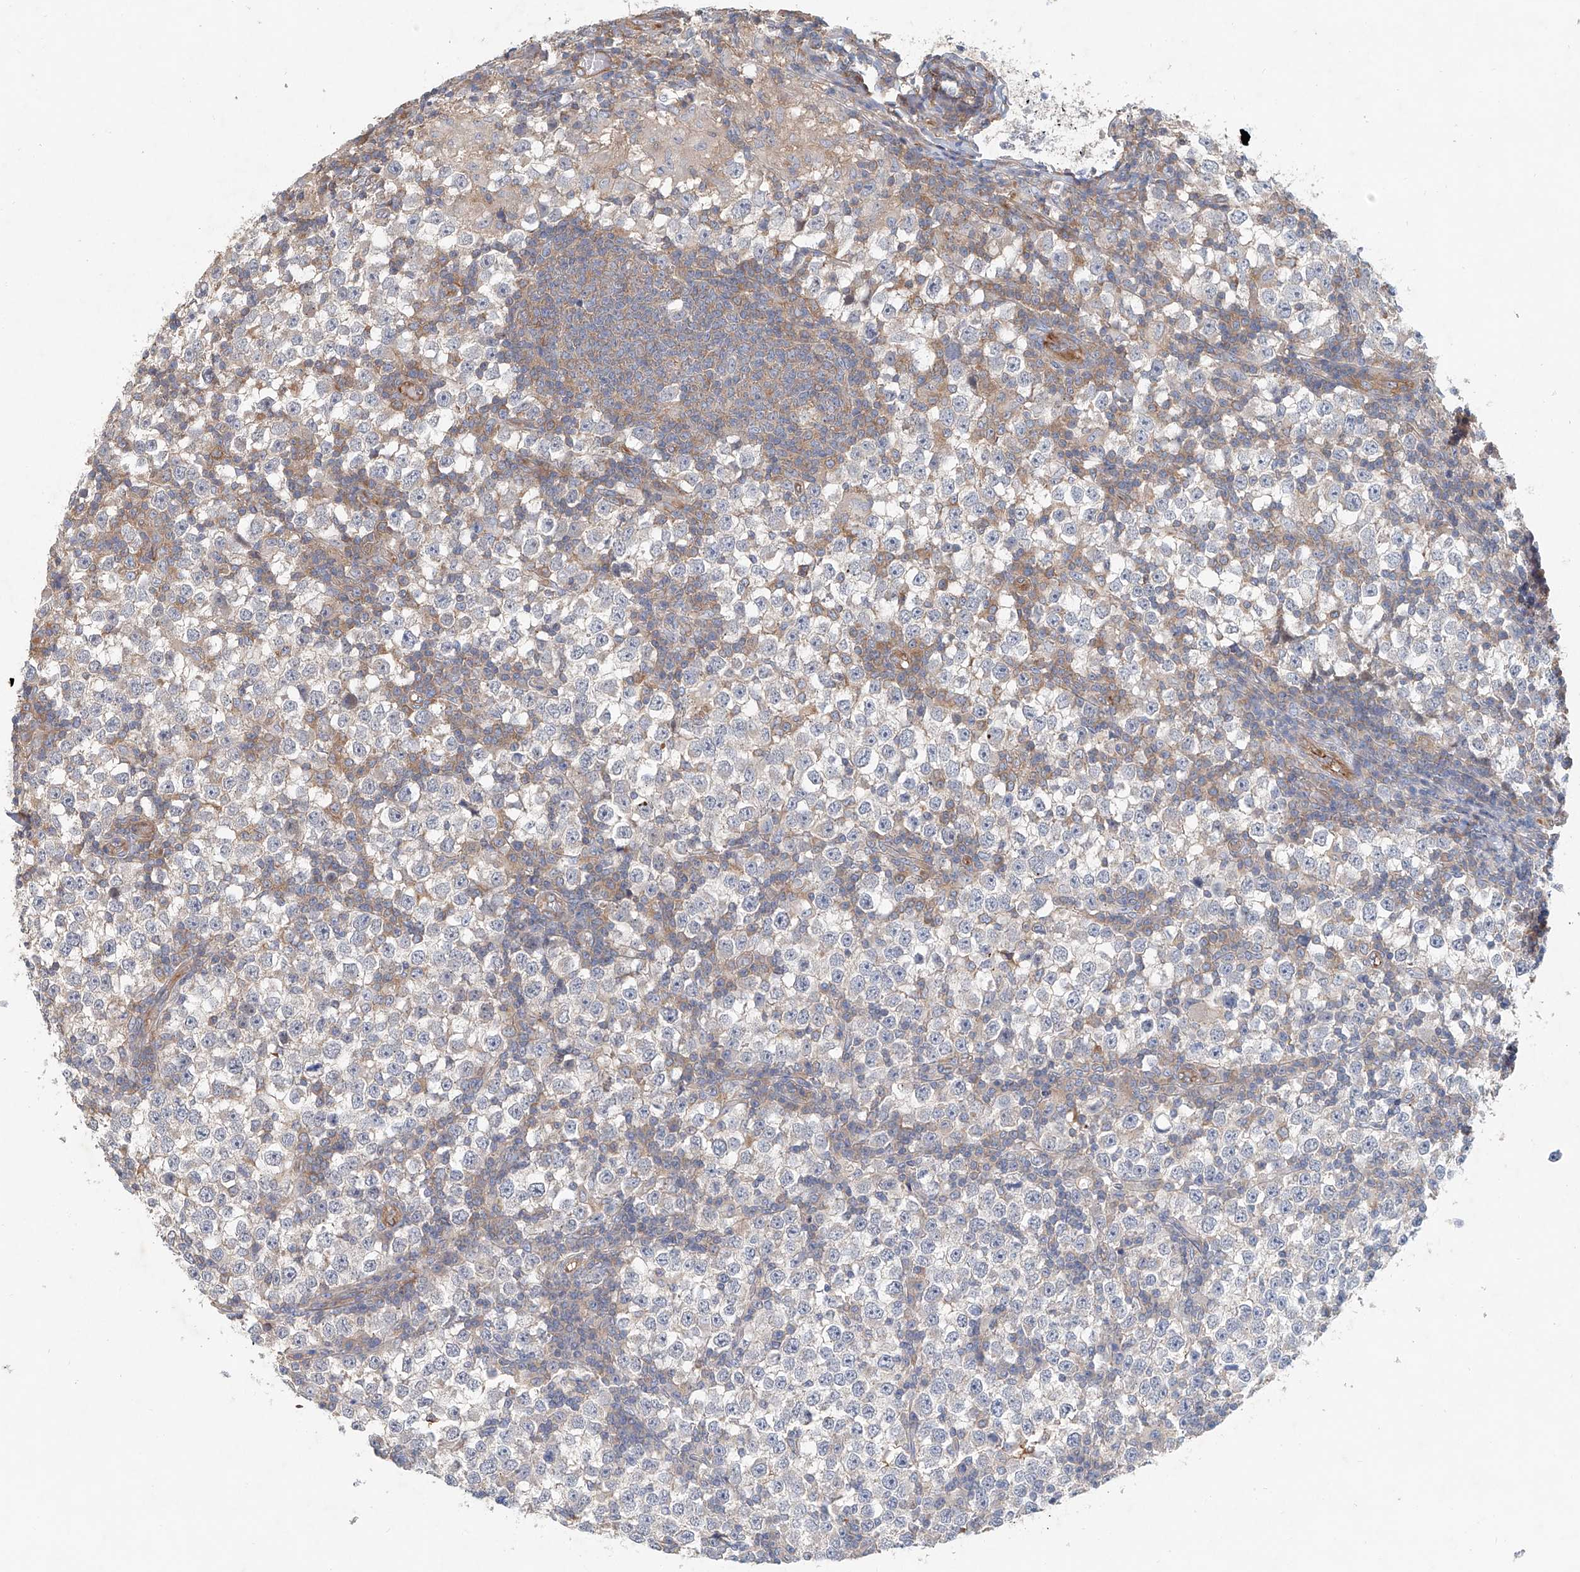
{"staining": {"intensity": "negative", "quantity": "none", "location": "none"}, "tissue": "testis cancer", "cell_type": "Tumor cells", "image_type": "cancer", "snomed": [{"axis": "morphology", "description": "Seminoma, NOS"}, {"axis": "topography", "description": "Testis"}], "caption": "Immunohistochemical staining of human testis cancer (seminoma) displays no significant staining in tumor cells.", "gene": "FRYL", "patient": {"sex": "male", "age": 65}}